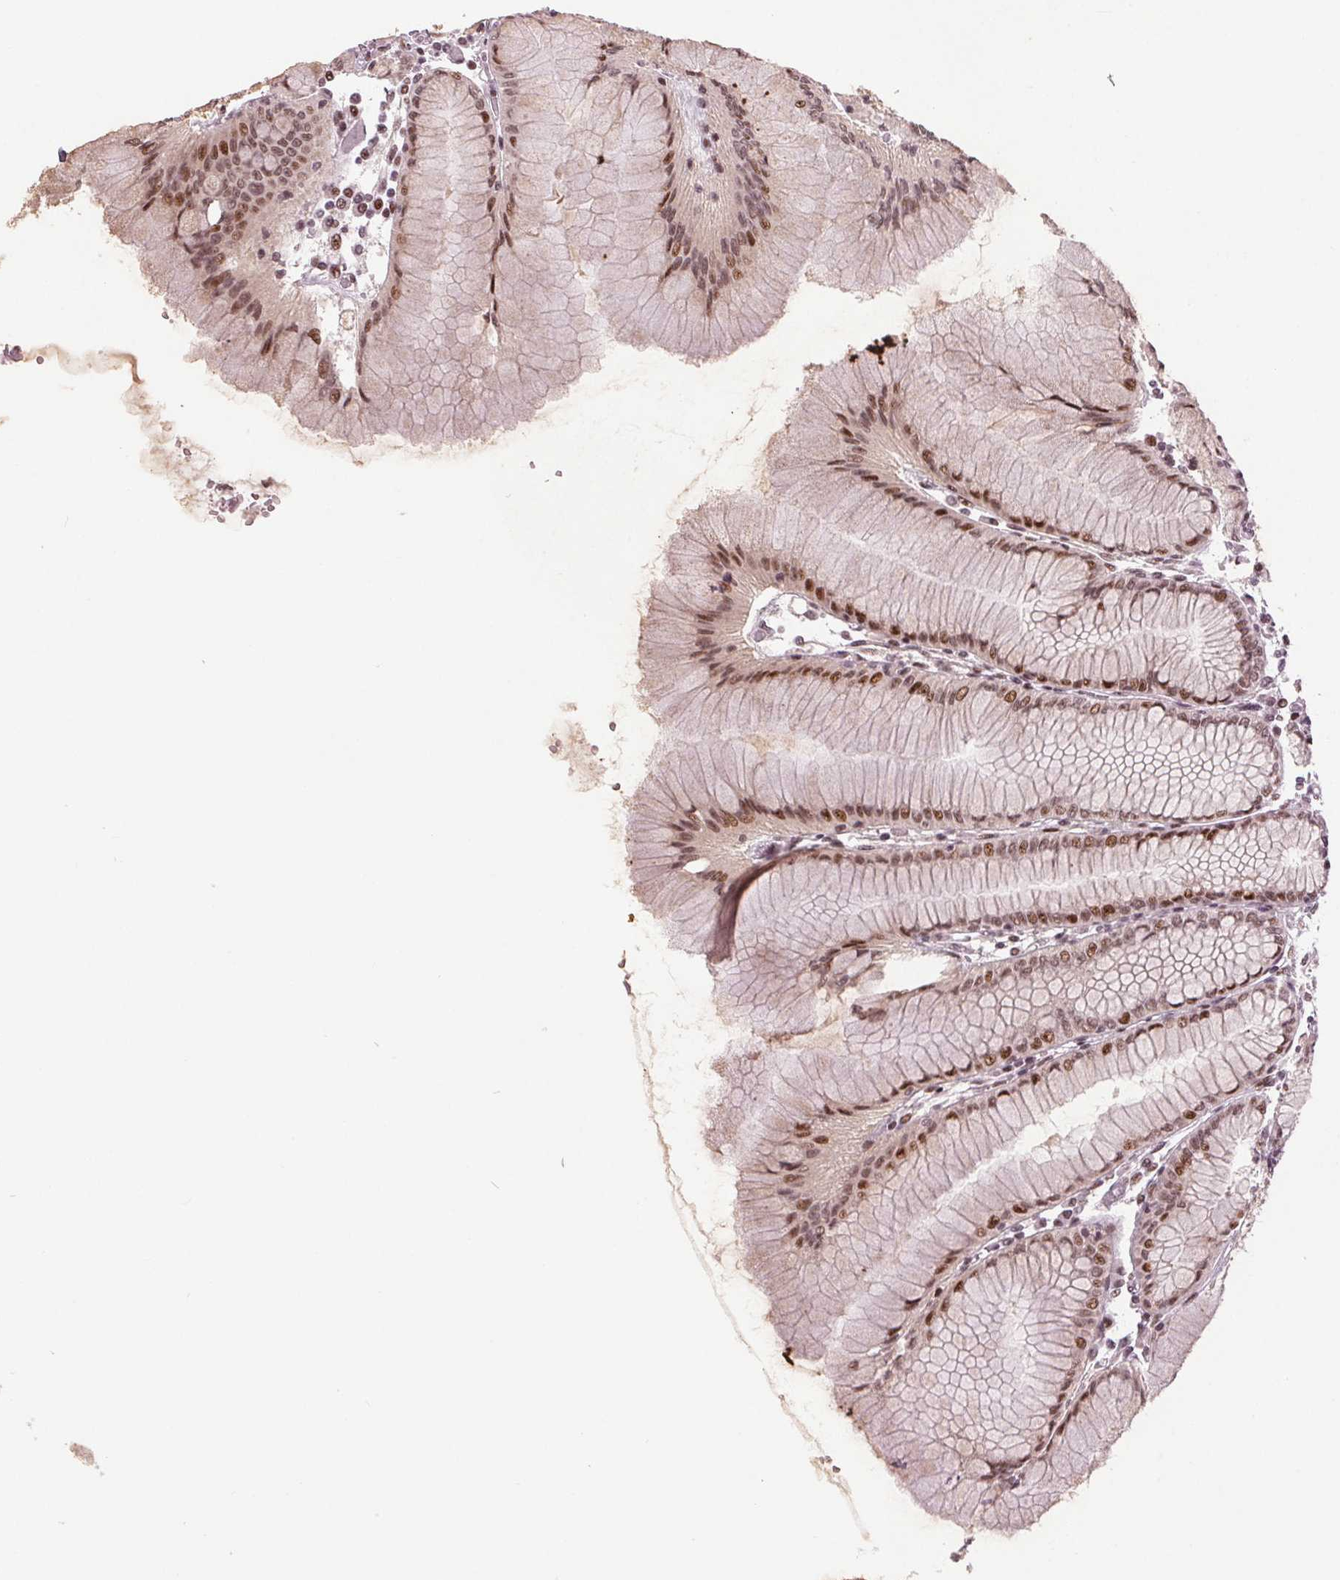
{"staining": {"intensity": "moderate", "quantity": ">75%", "location": "cytoplasmic/membranous,nuclear"}, "tissue": "stomach", "cell_type": "Glandular cells", "image_type": "normal", "snomed": [{"axis": "morphology", "description": "Normal tissue, NOS"}, {"axis": "topography", "description": "Stomach"}], "caption": "A medium amount of moderate cytoplasmic/membranous,nuclear expression is appreciated in approximately >75% of glandular cells in benign stomach.", "gene": "TTC34", "patient": {"sex": "female", "age": 57}}